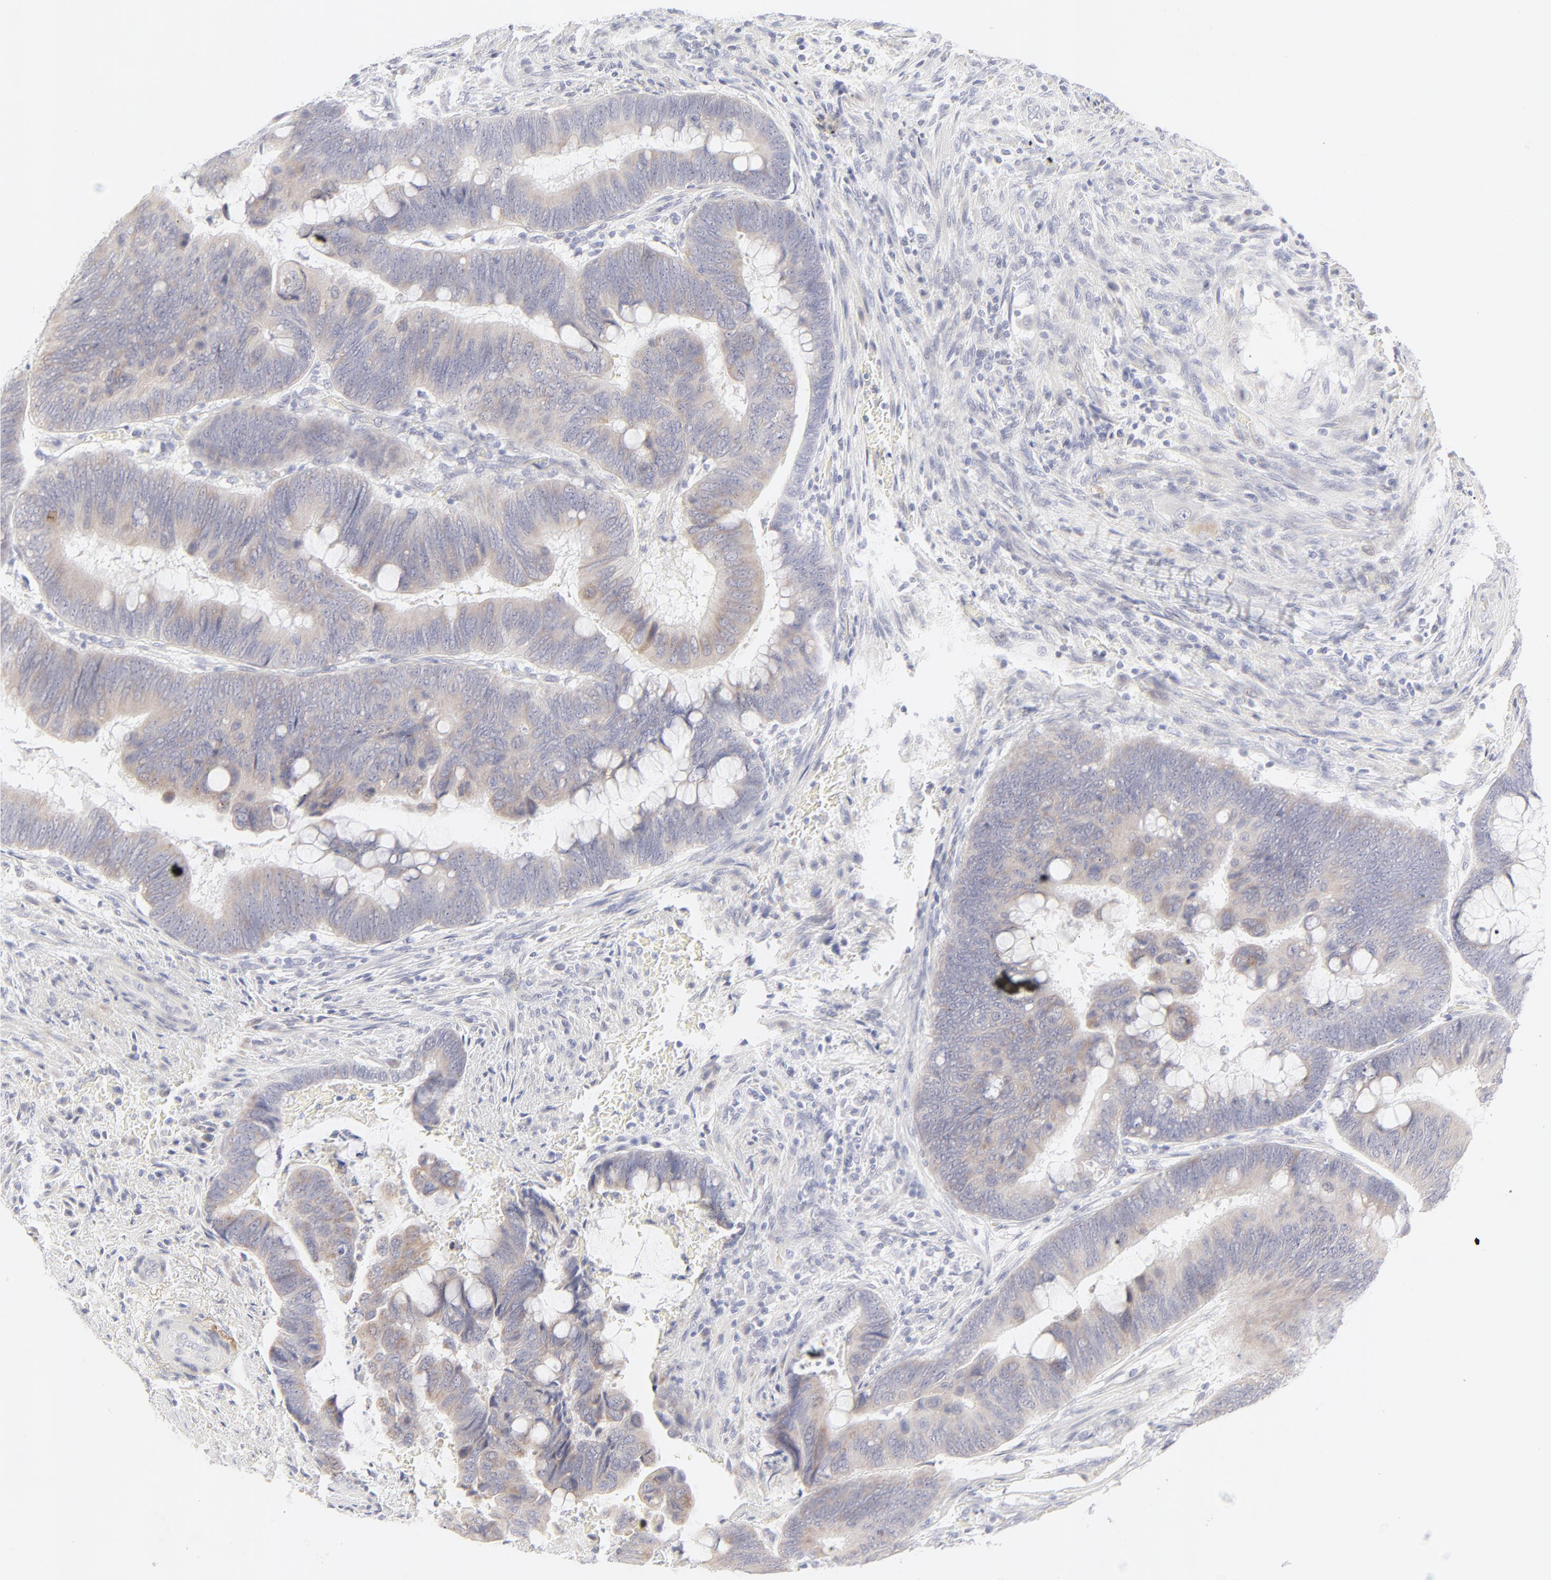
{"staining": {"intensity": "weak", "quantity": "<25%", "location": "cytoplasmic/membranous"}, "tissue": "colorectal cancer", "cell_type": "Tumor cells", "image_type": "cancer", "snomed": [{"axis": "morphology", "description": "Normal tissue, NOS"}, {"axis": "morphology", "description": "Adenocarcinoma, NOS"}, {"axis": "topography", "description": "Rectum"}], "caption": "Immunohistochemistry (IHC) micrograph of colorectal cancer stained for a protein (brown), which displays no staining in tumor cells.", "gene": "NPNT", "patient": {"sex": "male", "age": 92}}